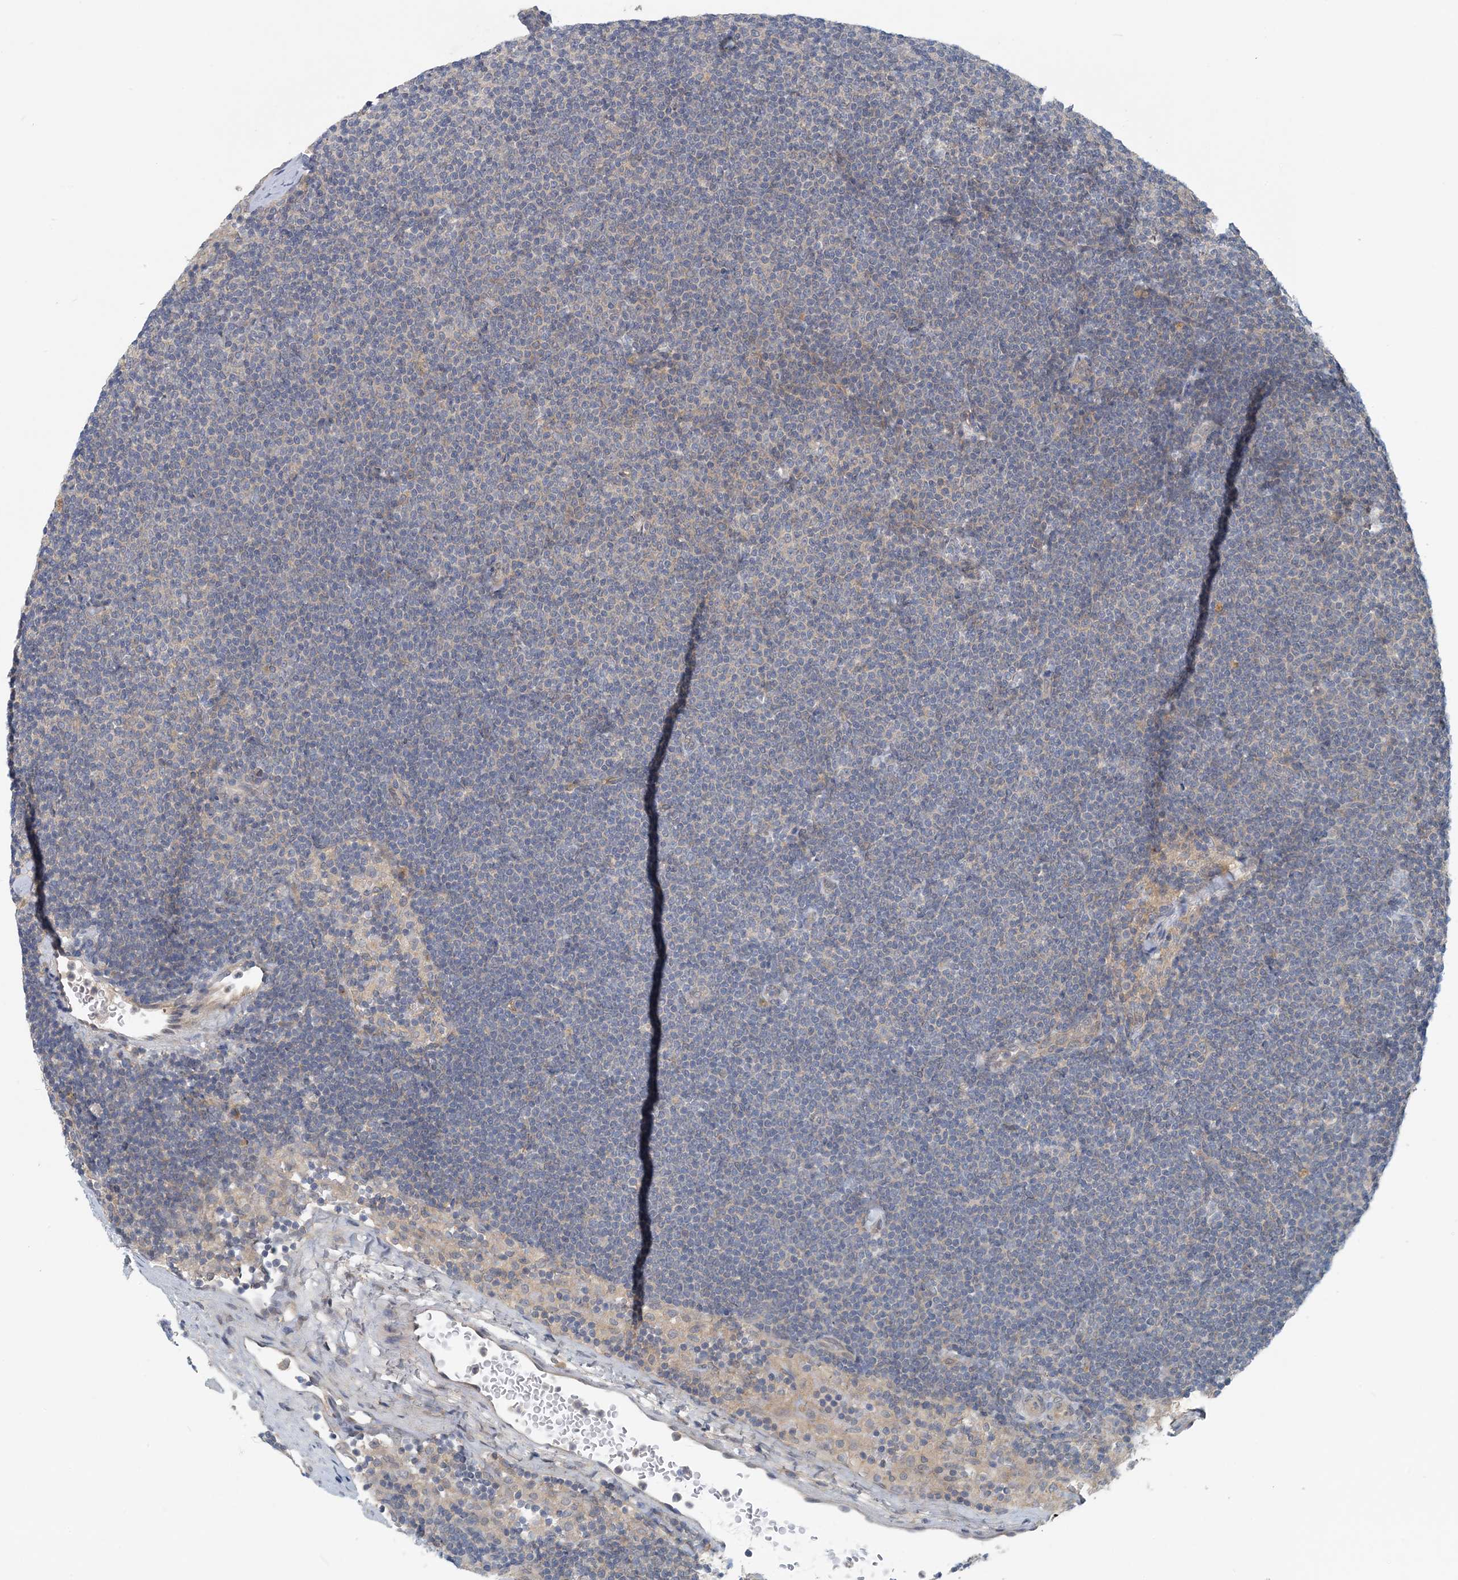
{"staining": {"intensity": "negative", "quantity": "none", "location": "none"}, "tissue": "lymphoma", "cell_type": "Tumor cells", "image_type": "cancer", "snomed": [{"axis": "morphology", "description": "Malignant lymphoma, non-Hodgkin's type, Low grade"}, {"axis": "topography", "description": "Lymph node"}], "caption": "Tumor cells are negative for brown protein staining in malignant lymphoma, non-Hodgkin's type (low-grade).", "gene": "HIKESHI", "patient": {"sex": "female", "age": 53}}